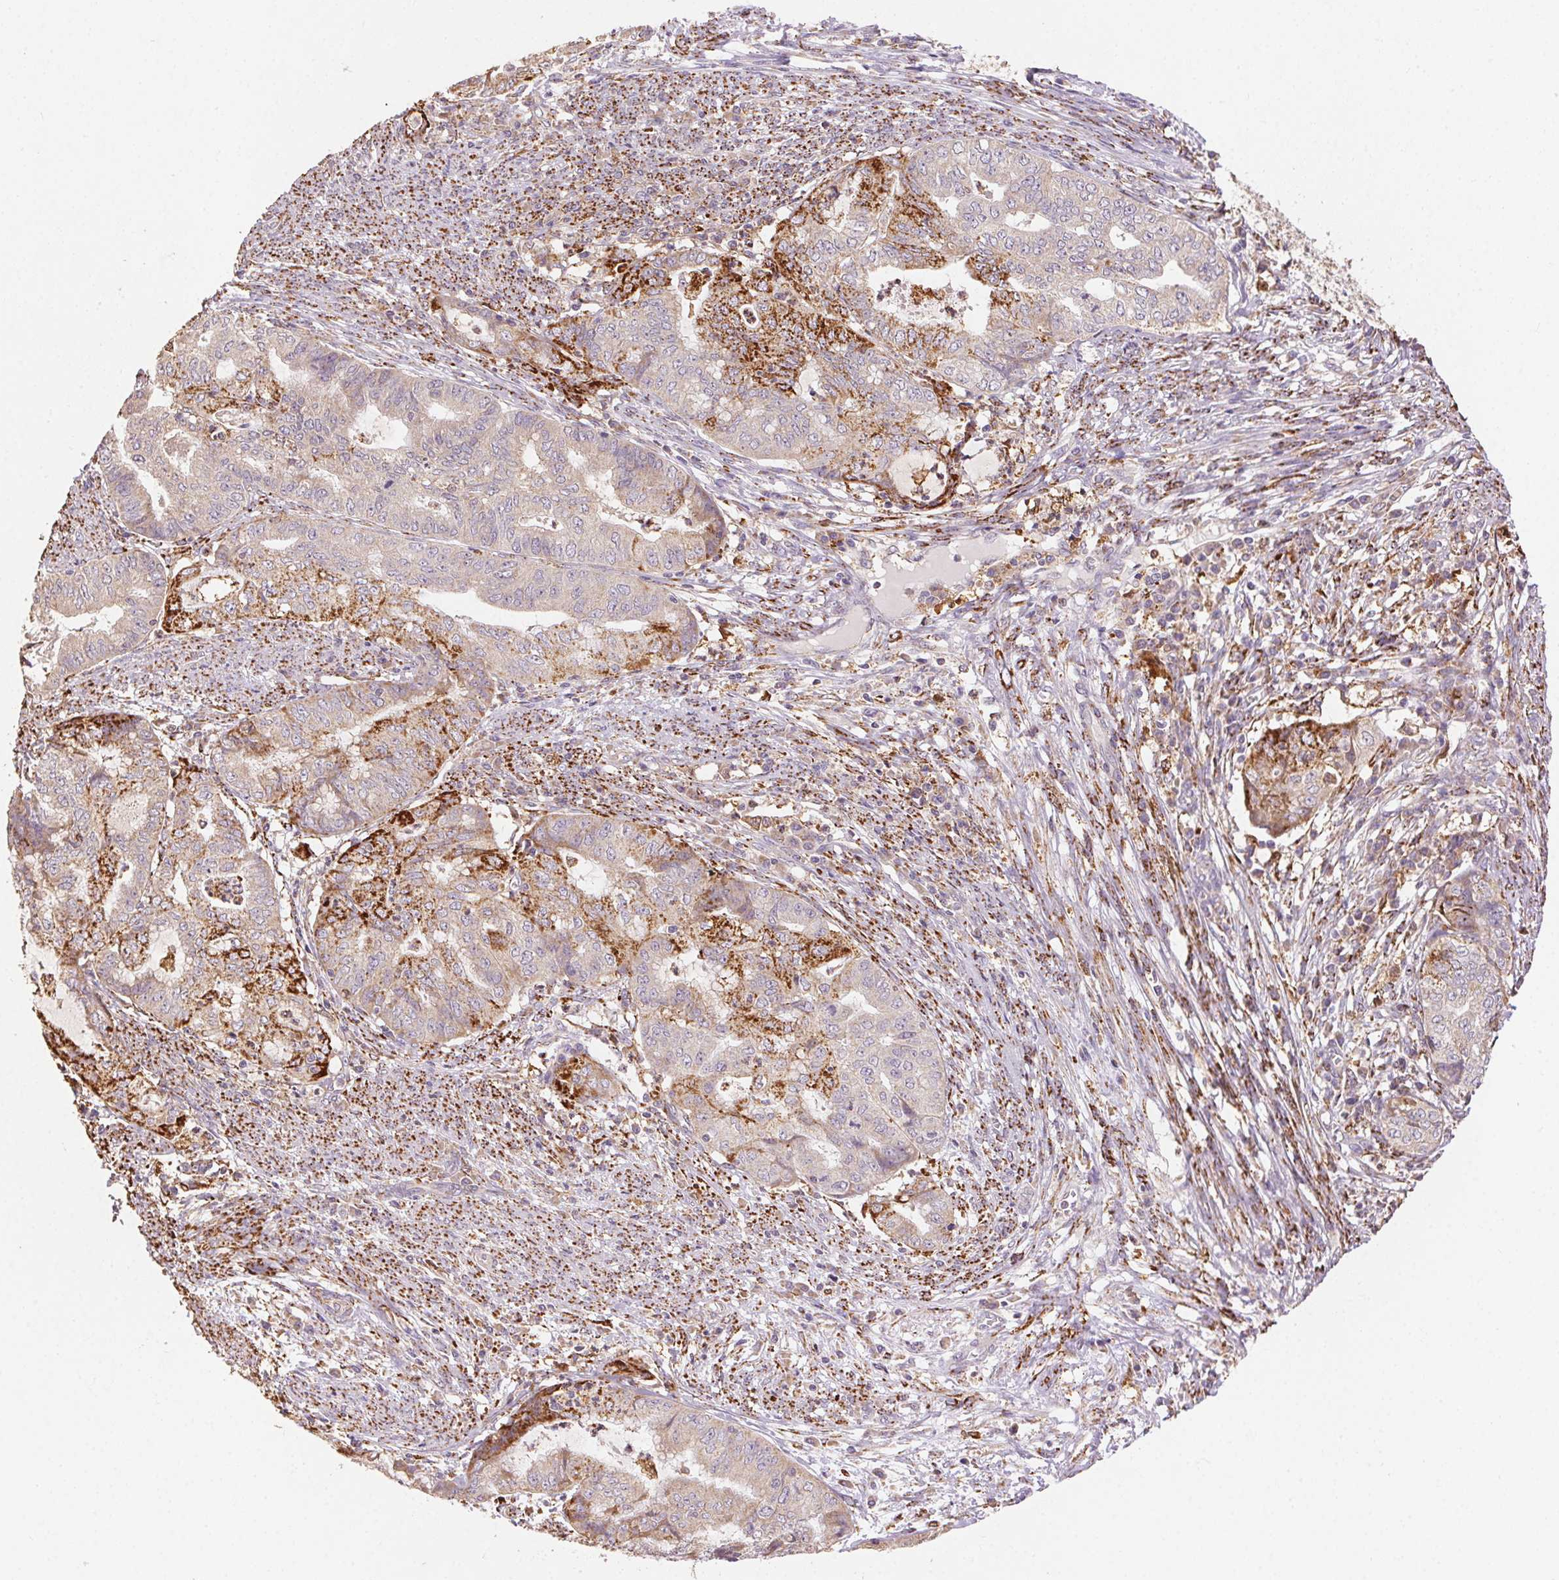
{"staining": {"intensity": "strong", "quantity": "<25%", "location": "cytoplasmic/membranous"}, "tissue": "endometrial cancer", "cell_type": "Tumor cells", "image_type": "cancer", "snomed": [{"axis": "morphology", "description": "Adenocarcinoma, NOS"}, {"axis": "topography", "description": "Endometrium"}], "caption": "A high-resolution micrograph shows immunohistochemistry staining of endometrial cancer, which demonstrates strong cytoplasmic/membranous expression in about <25% of tumor cells. (DAB (3,3'-diaminobenzidine) = brown stain, brightfield microscopy at high magnification).", "gene": "FNBP1L", "patient": {"sex": "female", "age": 79}}